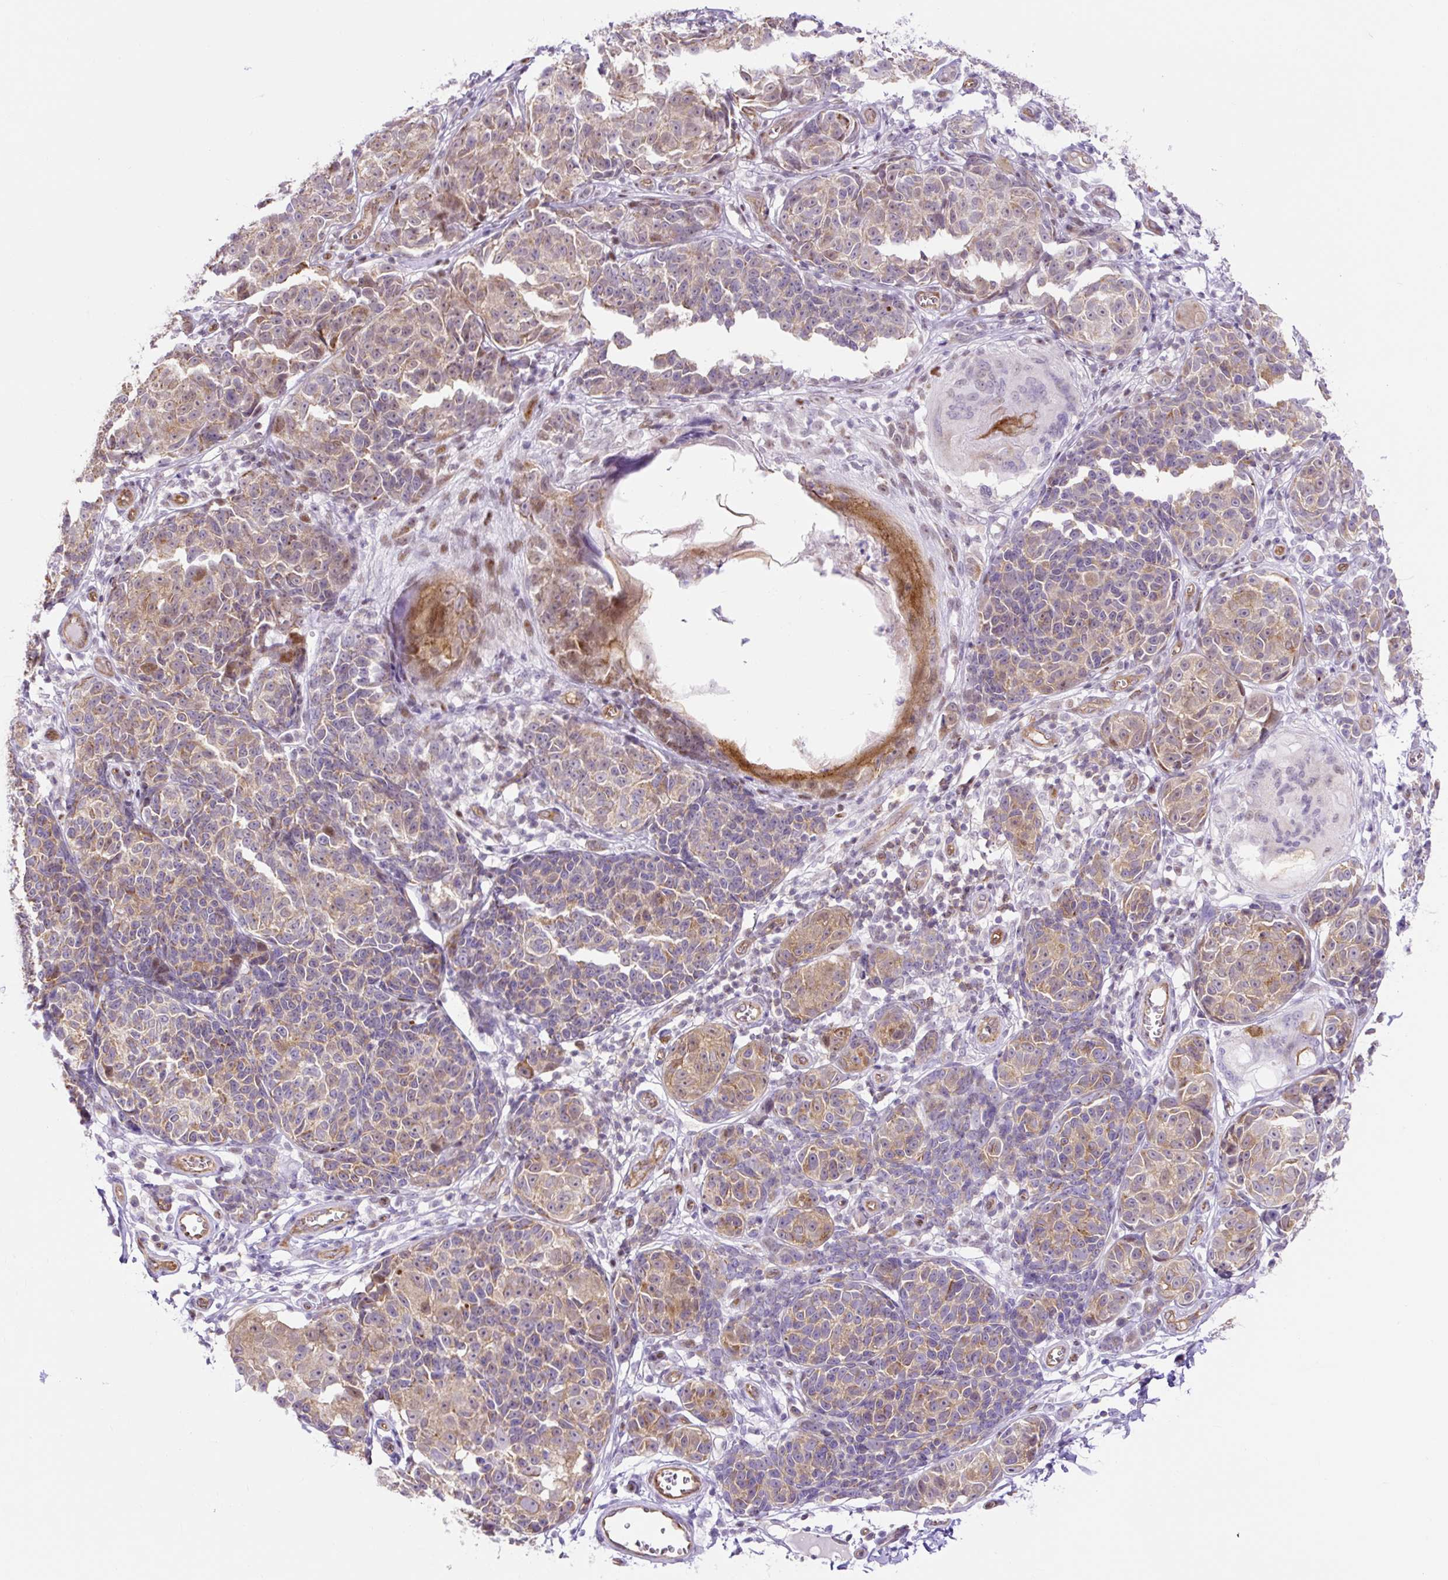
{"staining": {"intensity": "moderate", "quantity": "25%-75%", "location": "cytoplasmic/membranous,nuclear"}, "tissue": "melanoma", "cell_type": "Tumor cells", "image_type": "cancer", "snomed": [{"axis": "morphology", "description": "Malignant melanoma, NOS"}, {"axis": "topography", "description": "Skin"}], "caption": "Immunohistochemistry (IHC) (DAB (3,3'-diaminobenzidine)) staining of malignant melanoma exhibits moderate cytoplasmic/membranous and nuclear protein staining in approximately 25%-75% of tumor cells.", "gene": "HIP1R", "patient": {"sex": "male", "age": 73}}